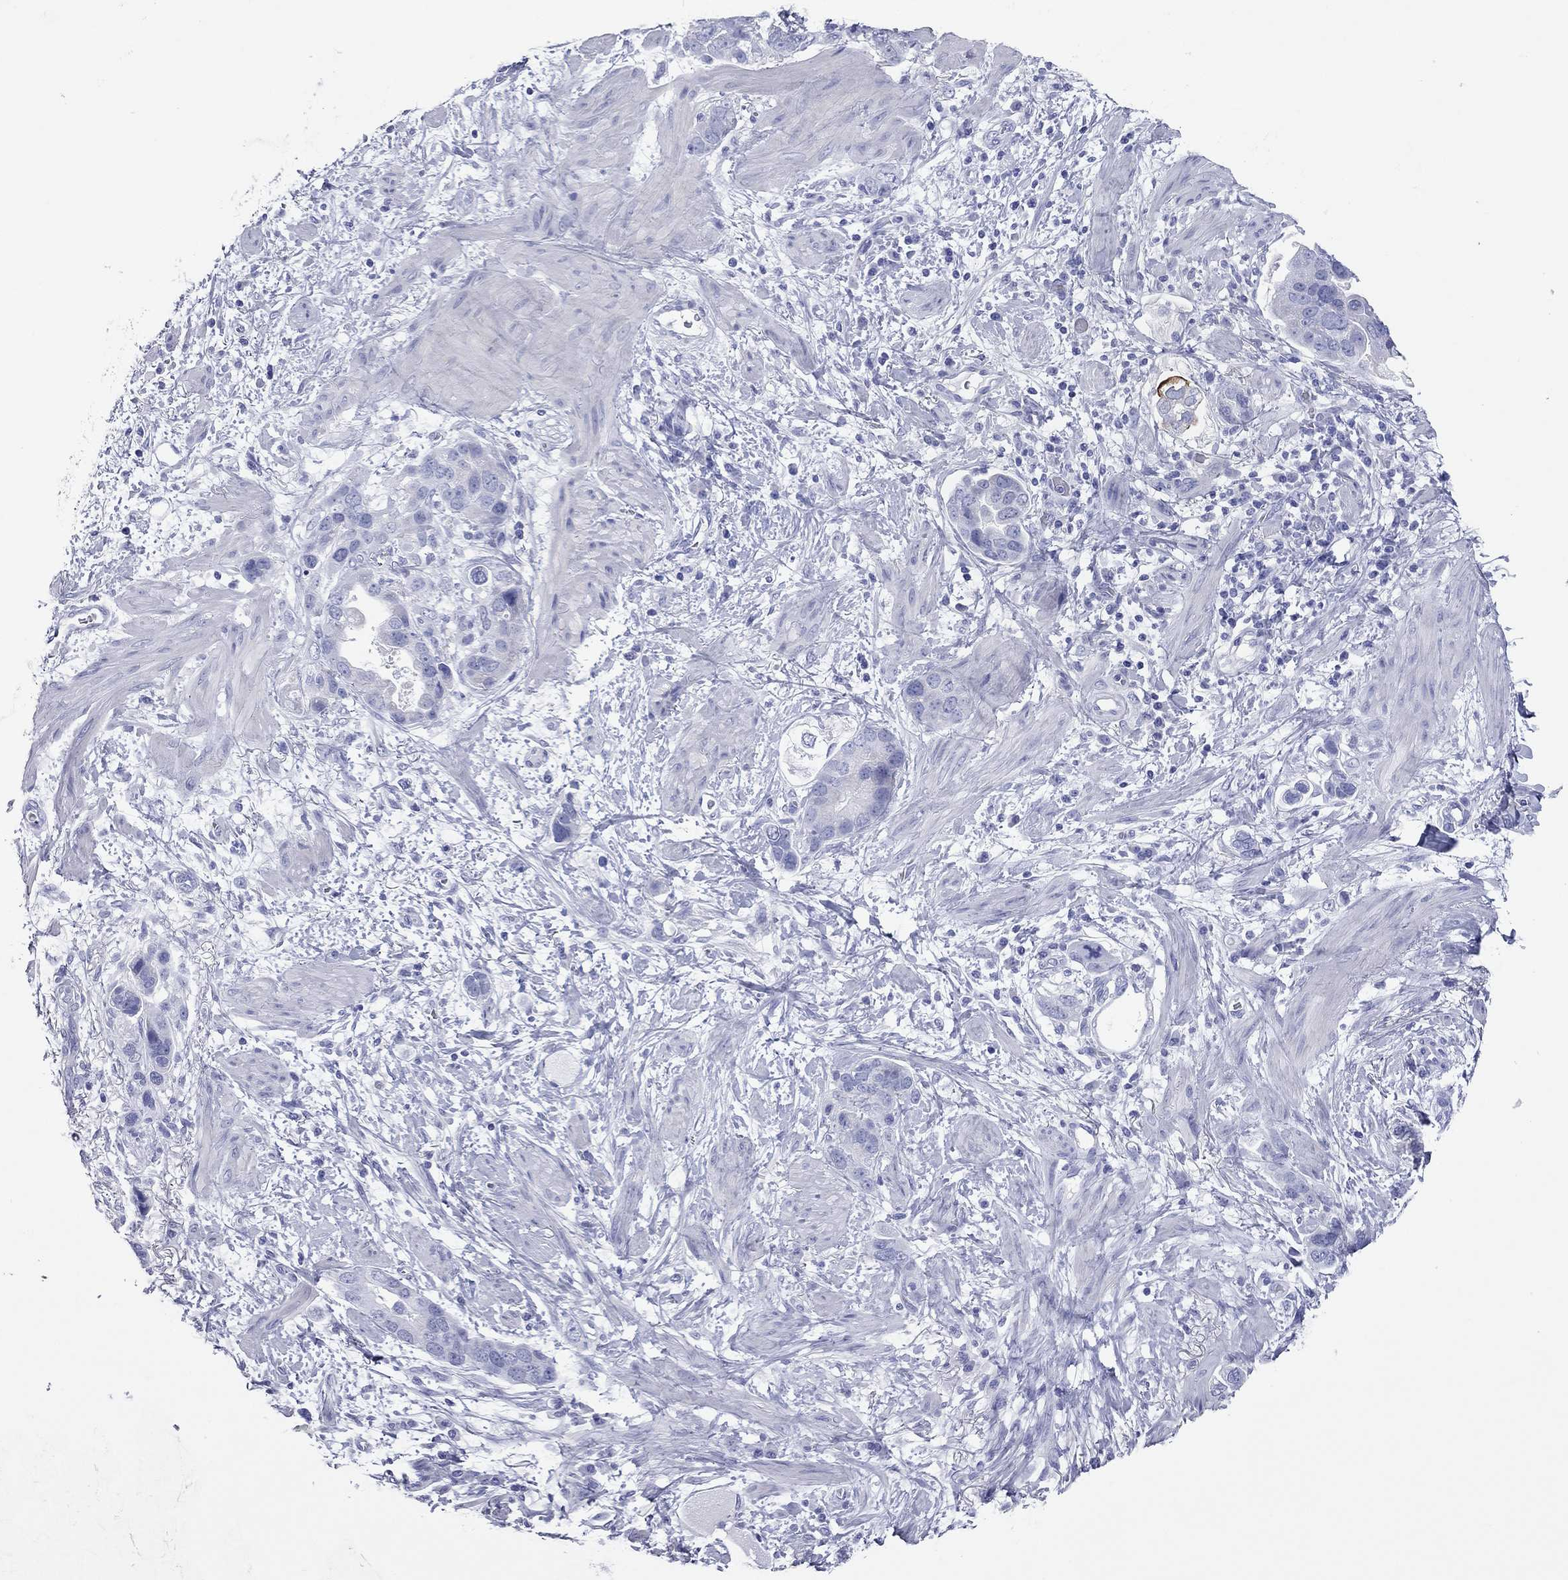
{"staining": {"intensity": "negative", "quantity": "none", "location": "none"}, "tissue": "stomach cancer", "cell_type": "Tumor cells", "image_type": "cancer", "snomed": [{"axis": "morphology", "description": "Adenocarcinoma, NOS"}, {"axis": "topography", "description": "Stomach, lower"}], "caption": "Stomach cancer was stained to show a protein in brown. There is no significant expression in tumor cells. The staining was performed using DAB (3,3'-diaminobenzidine) to visualize the protein expression in brown, while the nuclei were stained in blue with hematoxylin (Magnification: 20x).", "gene": "VSIG10", "patient": {"sex": "female", "age": 93}}